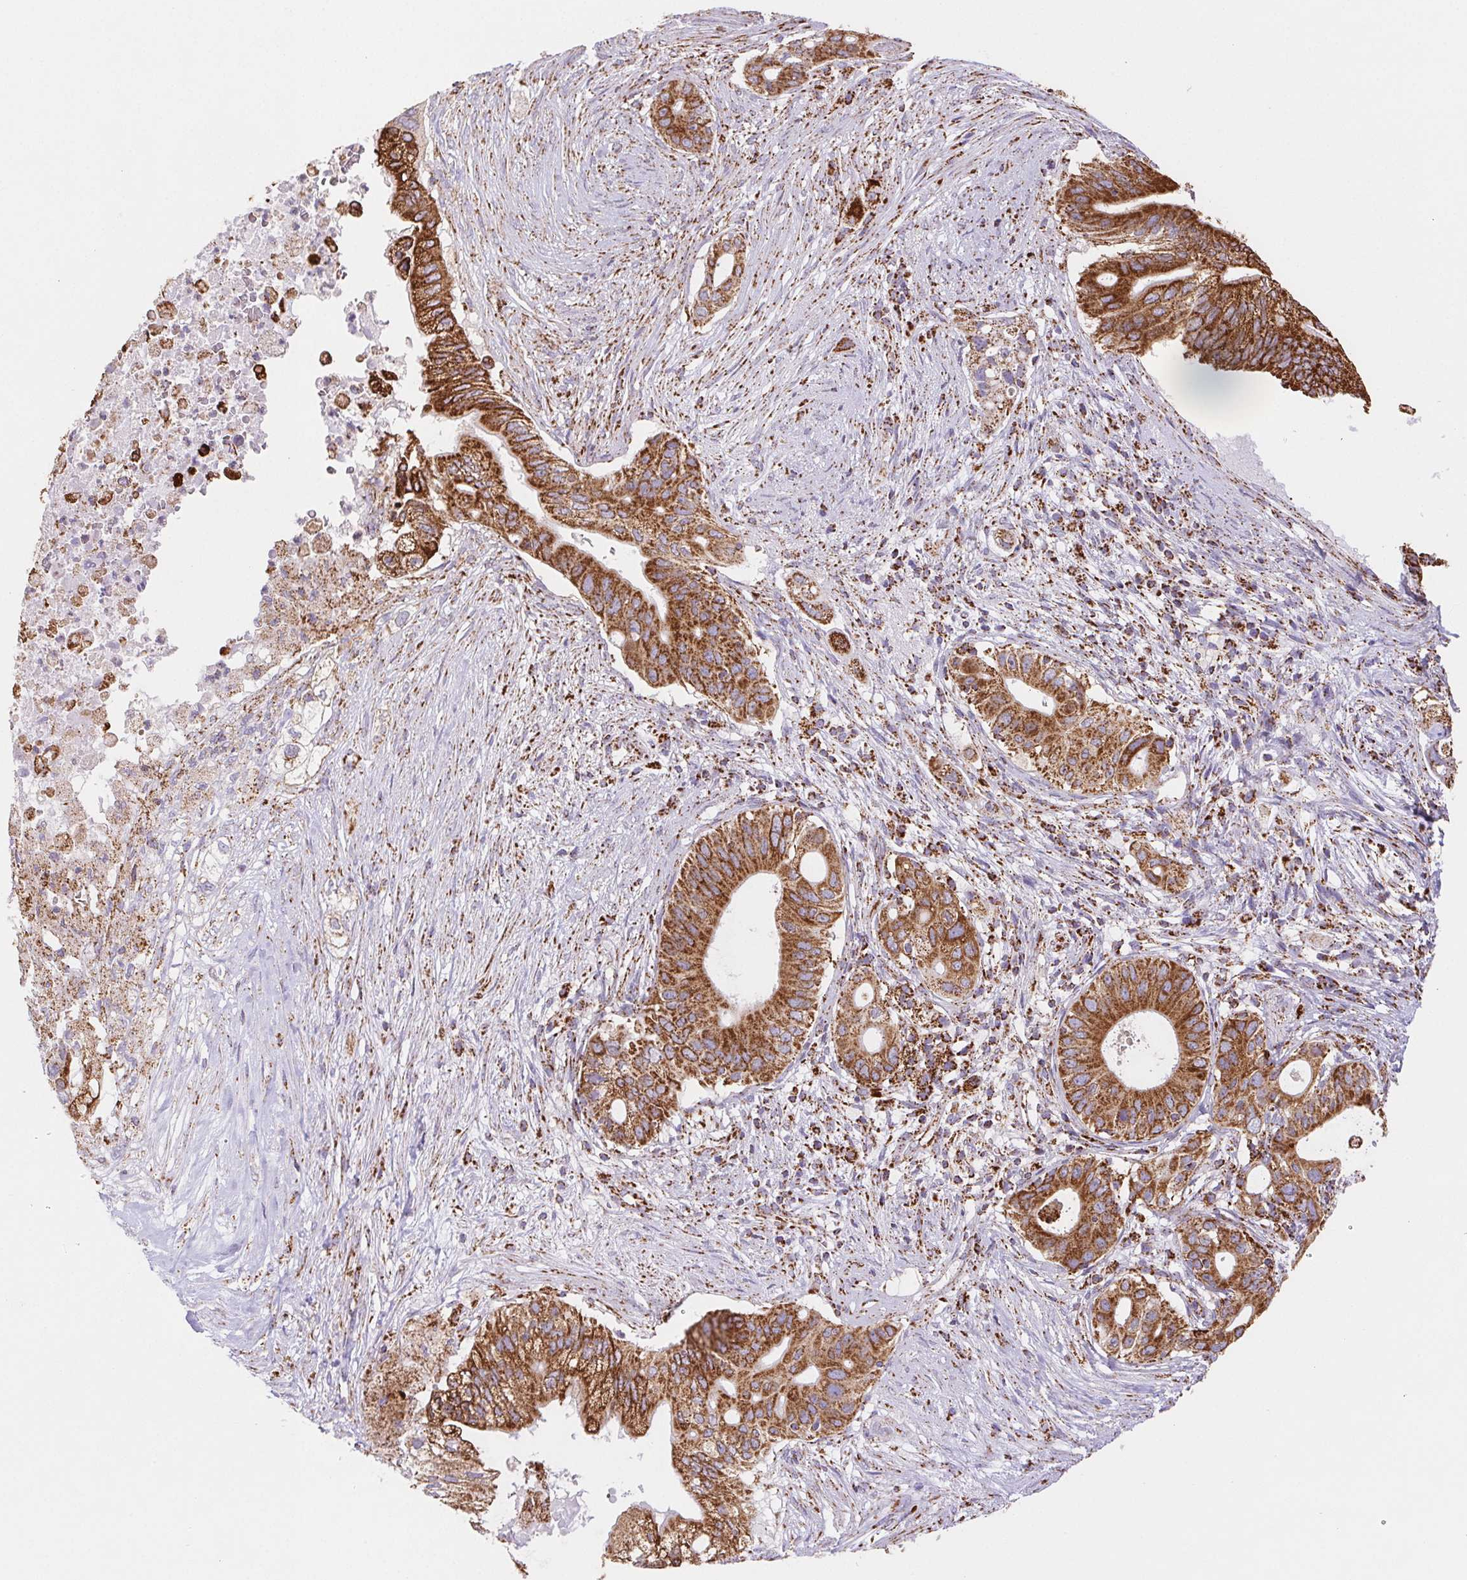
{"staining": {"intensity": "strong", "quantity": ">75%", "location": "cytoplasmic/membranous"}, "tissue": "pancreatic cancer", "cell_type": "Tumor cells", "image_type": "cancer", "snomed": [{"axis": "morphology", "description": "Adenocarcinoma, NOS"}, {"axis": "topography", "description": "Pancreas"}], "caption": "An image showing strong cytoplasmic/membranous expression in about >75% of tumor cells in pancreatic cancer, as visualized by brown immunohistochemical staining.", "gene": "NIPSNAP2", "patient": {"sex": "female", "age": 72}}